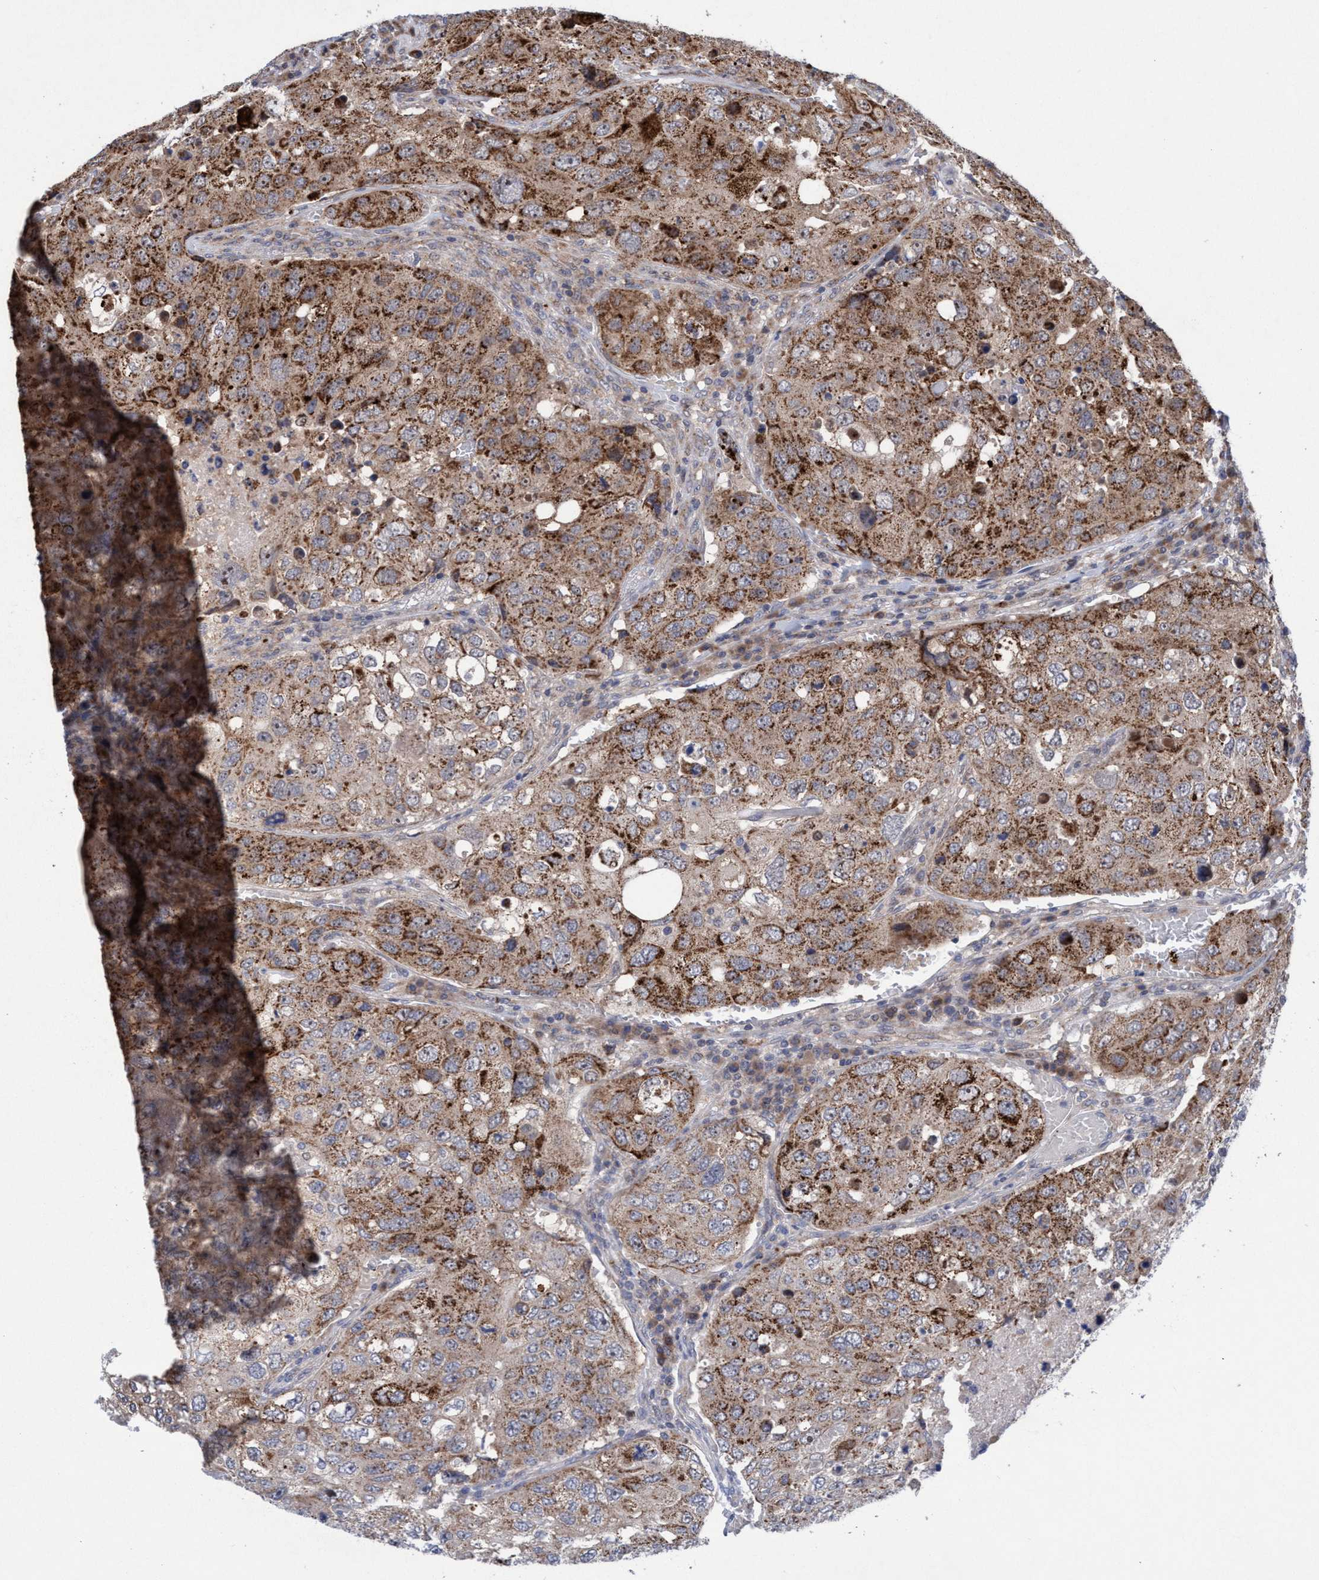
{"staining": {"intensity": "strong", "quantity": ">75%", "location": "cytoplasmic/membranous,nuclear"}, "tissue": "urothelial cancer", "cell_type": "Tumor cells", "image_type": "cancer", "snomed": [{"axis": "morphology", "description": "Urothelial carcinoma, High grade"}, {"axis": "topography", "description": "Lymph node"}, {"axis": "topography", "description": "Urinary bladder"}], "caption": "A micrograph showing strong cytoplasmic/membranous and nuclear positivity in about >75% of tumor cells in urothelial carcinoma (high-grade), as visualized by brown immunohistochemical staining.", "gene": "P2RY14", "patient": {"sex": "male", "age": 51}}